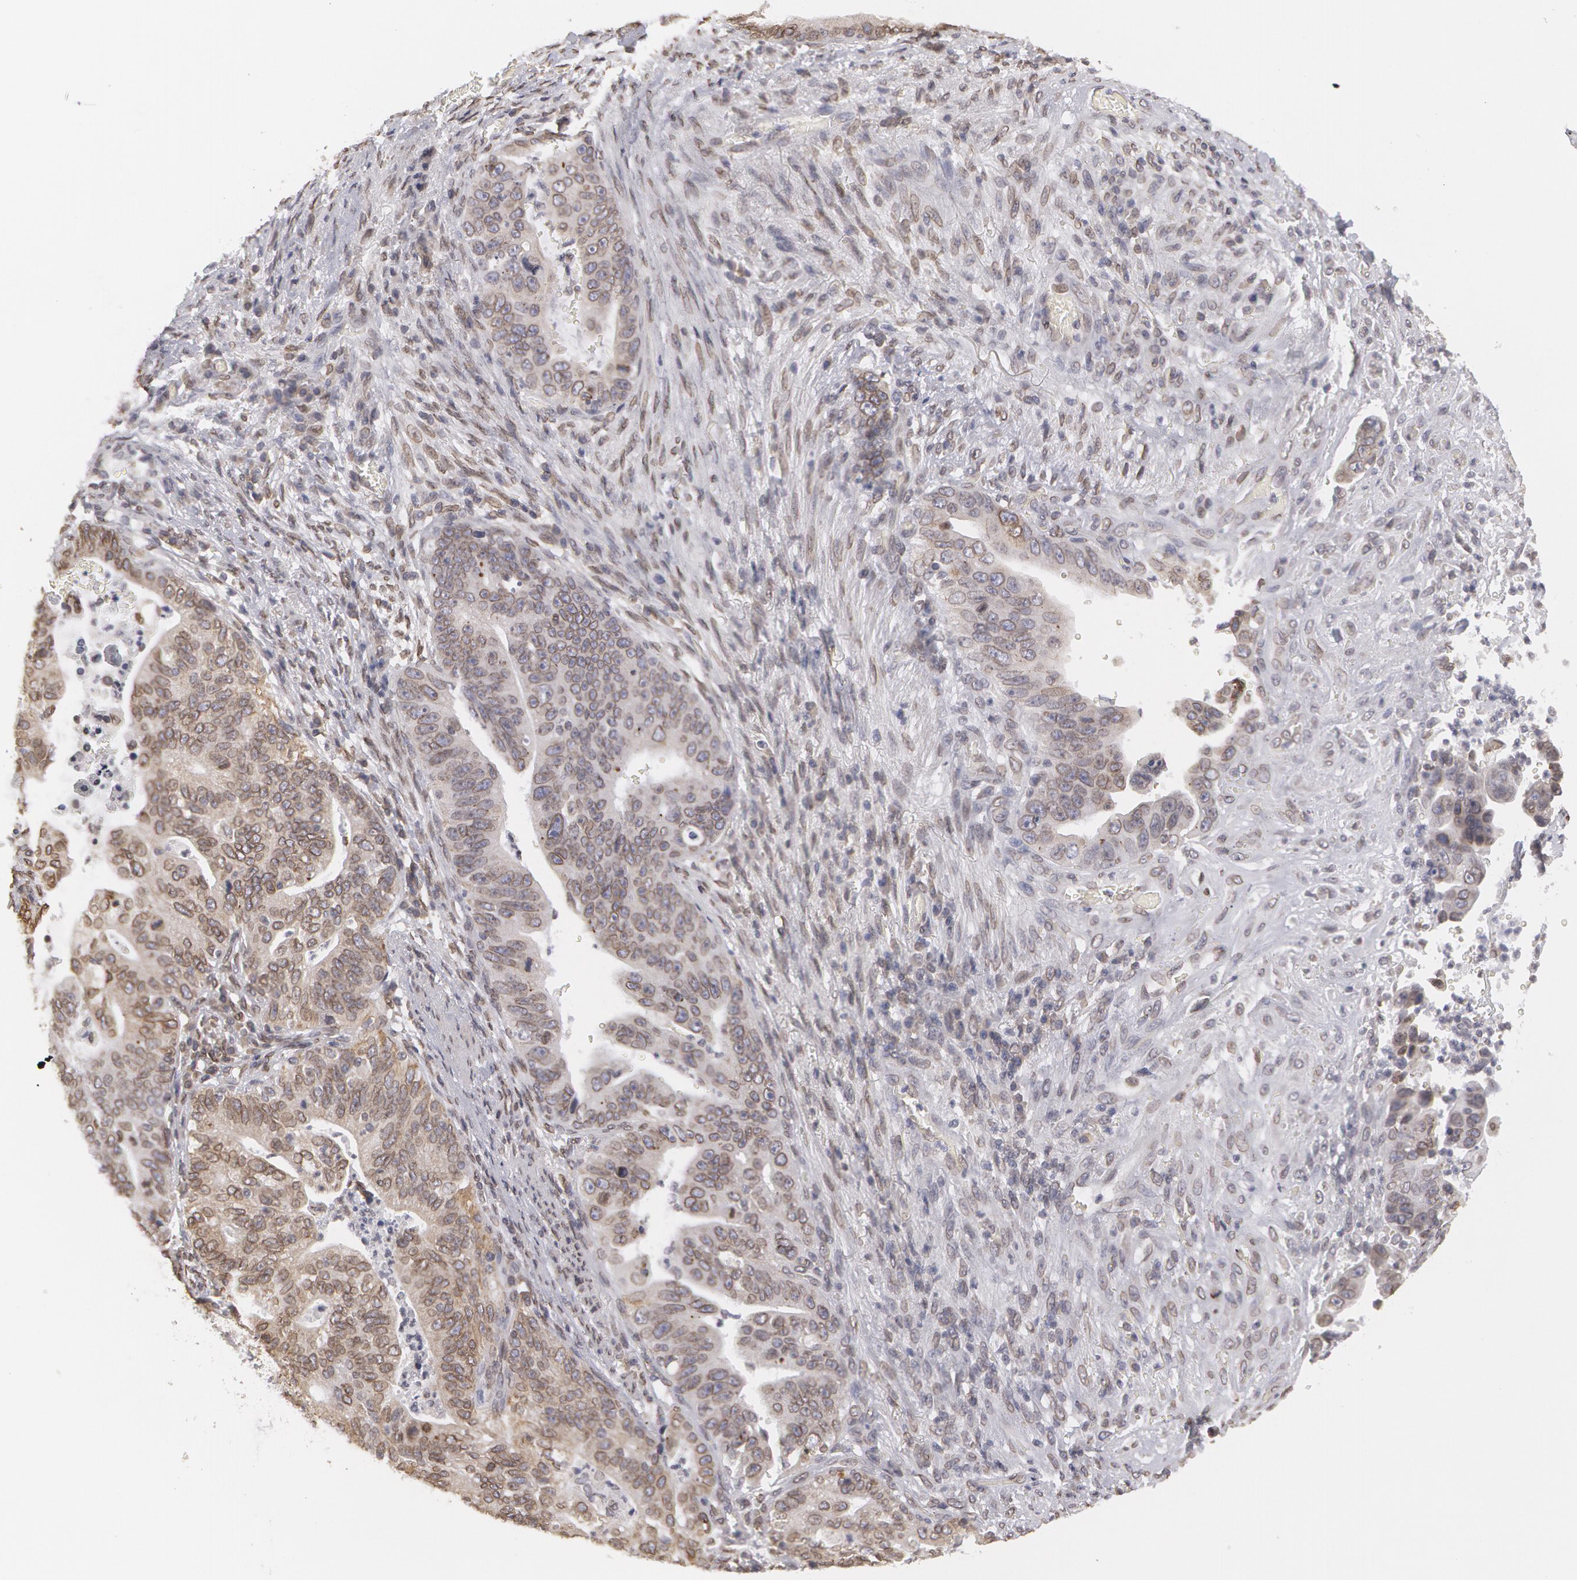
{"staining": {"intensity": "moderate", "quantity": "25%-75%", "location": "cytoplasmic/membranous,nuclear"}, "tissue": "stomach cancer", "cell_type": "Tumor cells", "image_type": "cancer", "snomed": [{"axis": "morphology", "description": "Adenocarcinoma, NOS"}, {"axis": "topography", "description": "Stomach, upper"}], "caption": "Tumor cells demonstrate medium levels of moderate cytoplasmic/membranous and nuclear expression in approximately 25%-75% of cells in stomach cancer. Nuclei are stained in blue.", "gene": "EMD", "patient": {"sex": "female", "age": 50}}